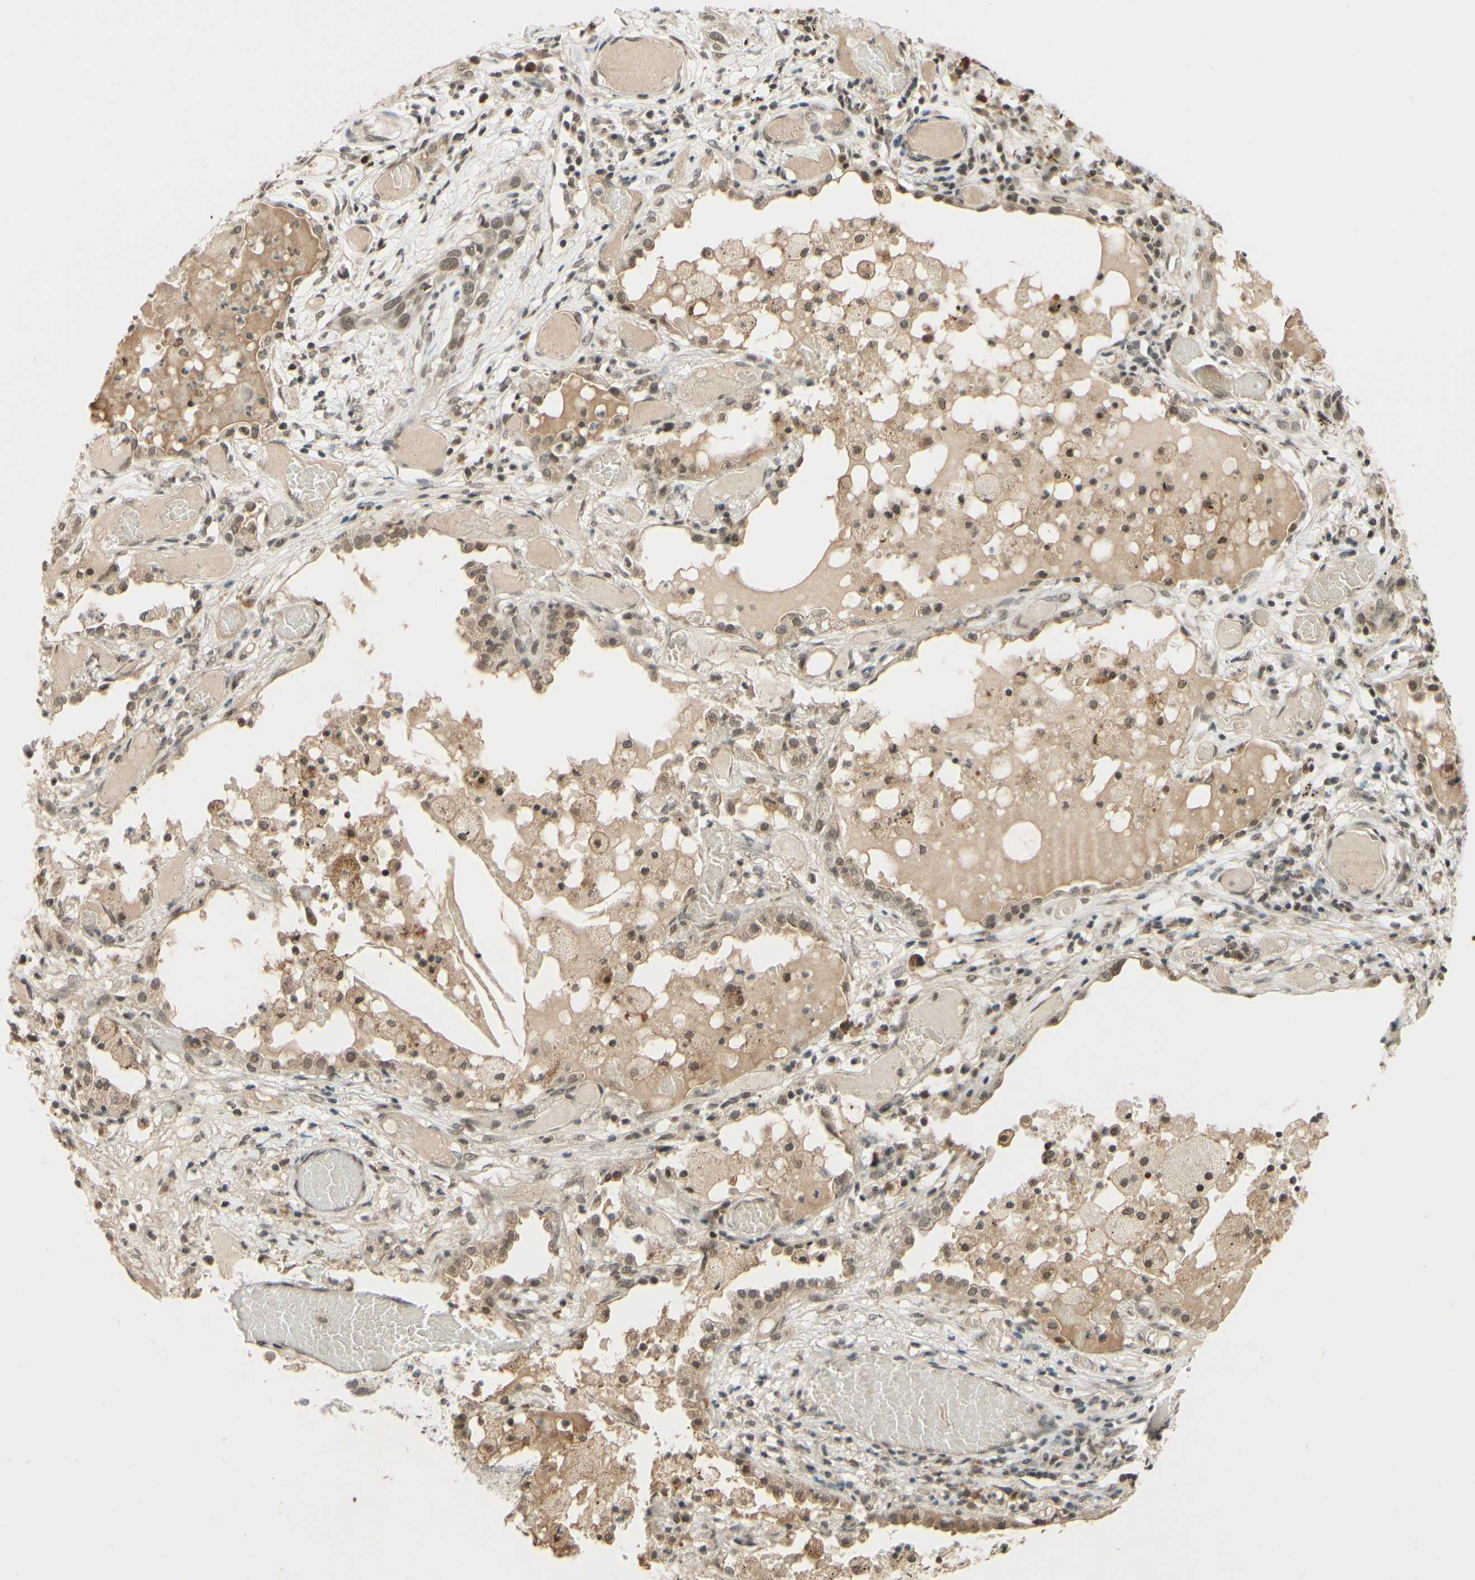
{"staining": {"intensity": "moderate", "quantity": ">75%", "location": "nuclear"}, "tissue": "lung cancer", "cell_type": "Tumor cells", "image_type": "cancer", "snomed": [{"axis": "morphology", "description": "Squamous cell carcinoma, NOS"}, {"axis": "topography", "description": "Lung"}], "caption": "IHC (DAB) staining of lung cancer (squamous cell carcinoma) reveals moderate nuclear protein positivity in about >75% of tumor cells.", "gene": "SMARCB1", "patient": {"sex": "male", "age": 71}}